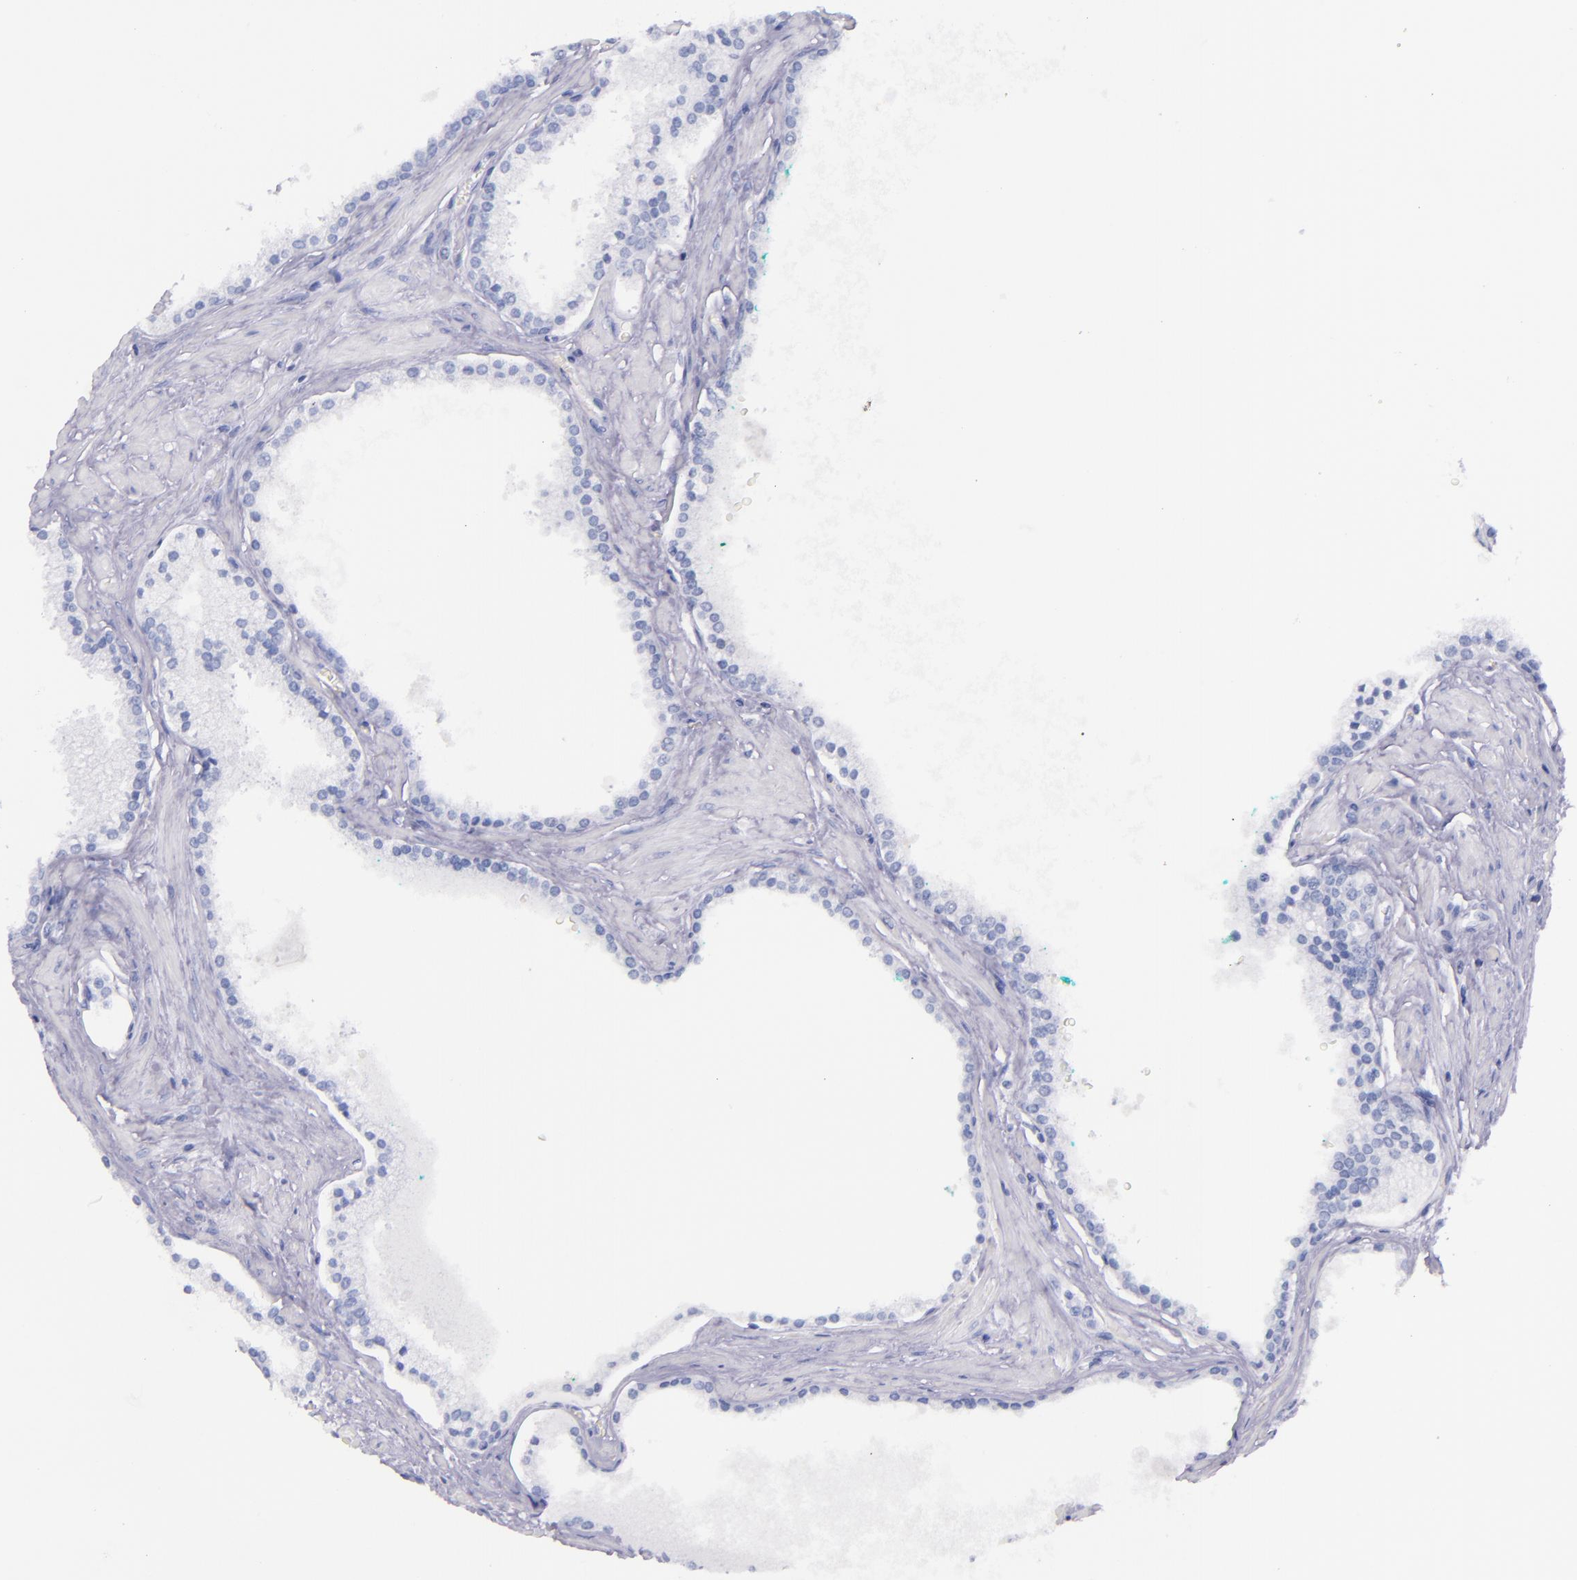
{"staining": {"intensity": "negative", "quantity": "none", "location": "none"}, "tissue": "prostate cancer", "cell_type": "Tumor cells", "image_type": "cancer", "snomed": [{"axis": "morphology", "description": "Adenocarcinoma, High grade"}, {"axis": "topography", "description": "Prostate"}], "caption": "Immunohistochemistry (IHC) image of neoplastic tissue: human prostate cancer stained with DAB (3,3'-diaminobenzidine) shows no significant protein staining in tumor cells.", "gene": "SFTPB", "patient": {"sex": "male", "age": 71}}